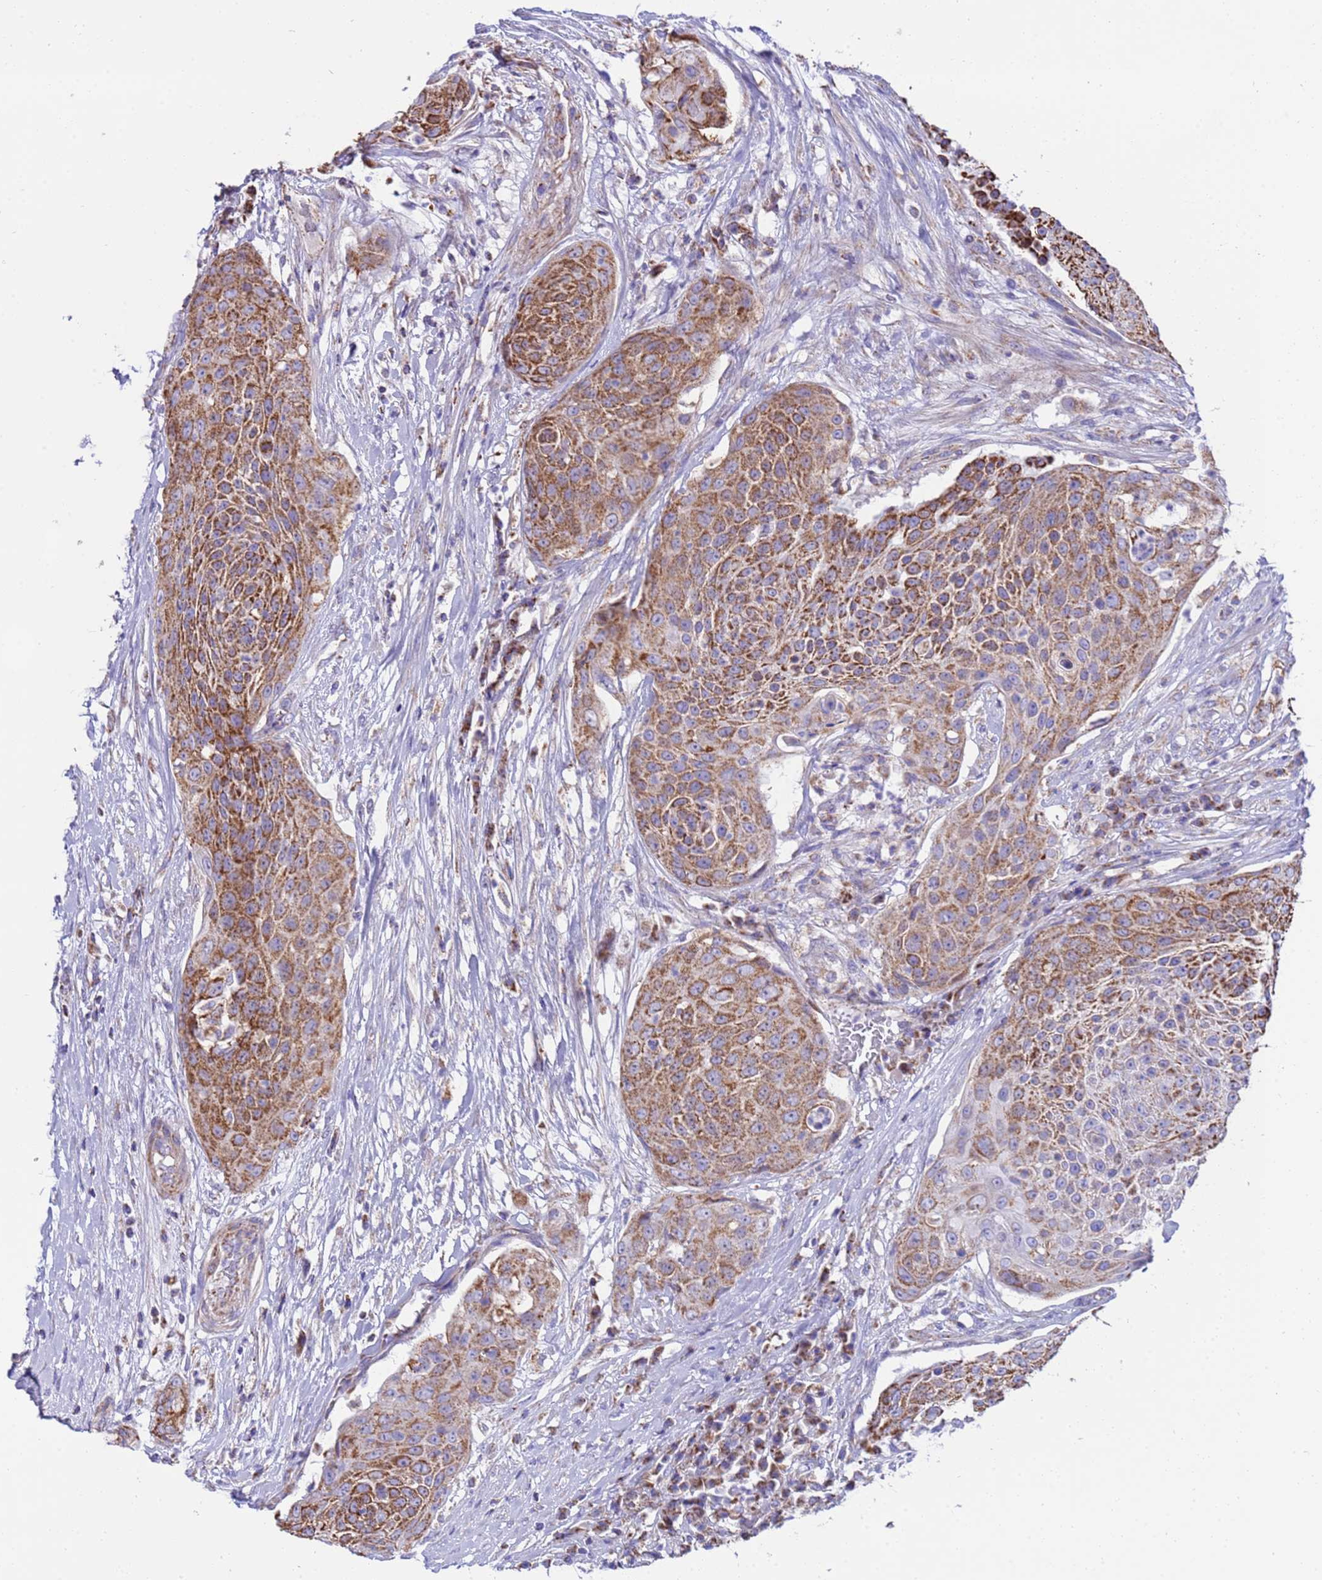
{"staining": {"intensity": "strong", "quantity": ">75%", "location": "cytoplasmic/membranous"}, "tissue": "urothelial cancer", "cell_type": "Tumor cells", "image_type": "cancer", "snomed": [{"axis": "morphology", "description": "Urothelial carcinoma, High grade"}, {"axis": "topography", "description": "Urinary bladder"}], "caption": "Strong cytoplasmic/membranous protein positivity is seen in about >75% of tumor cells in urothelial carcinoma (high-grade).", "gene": "RNF165", "patient": {"sex": "female", "age": 63}}